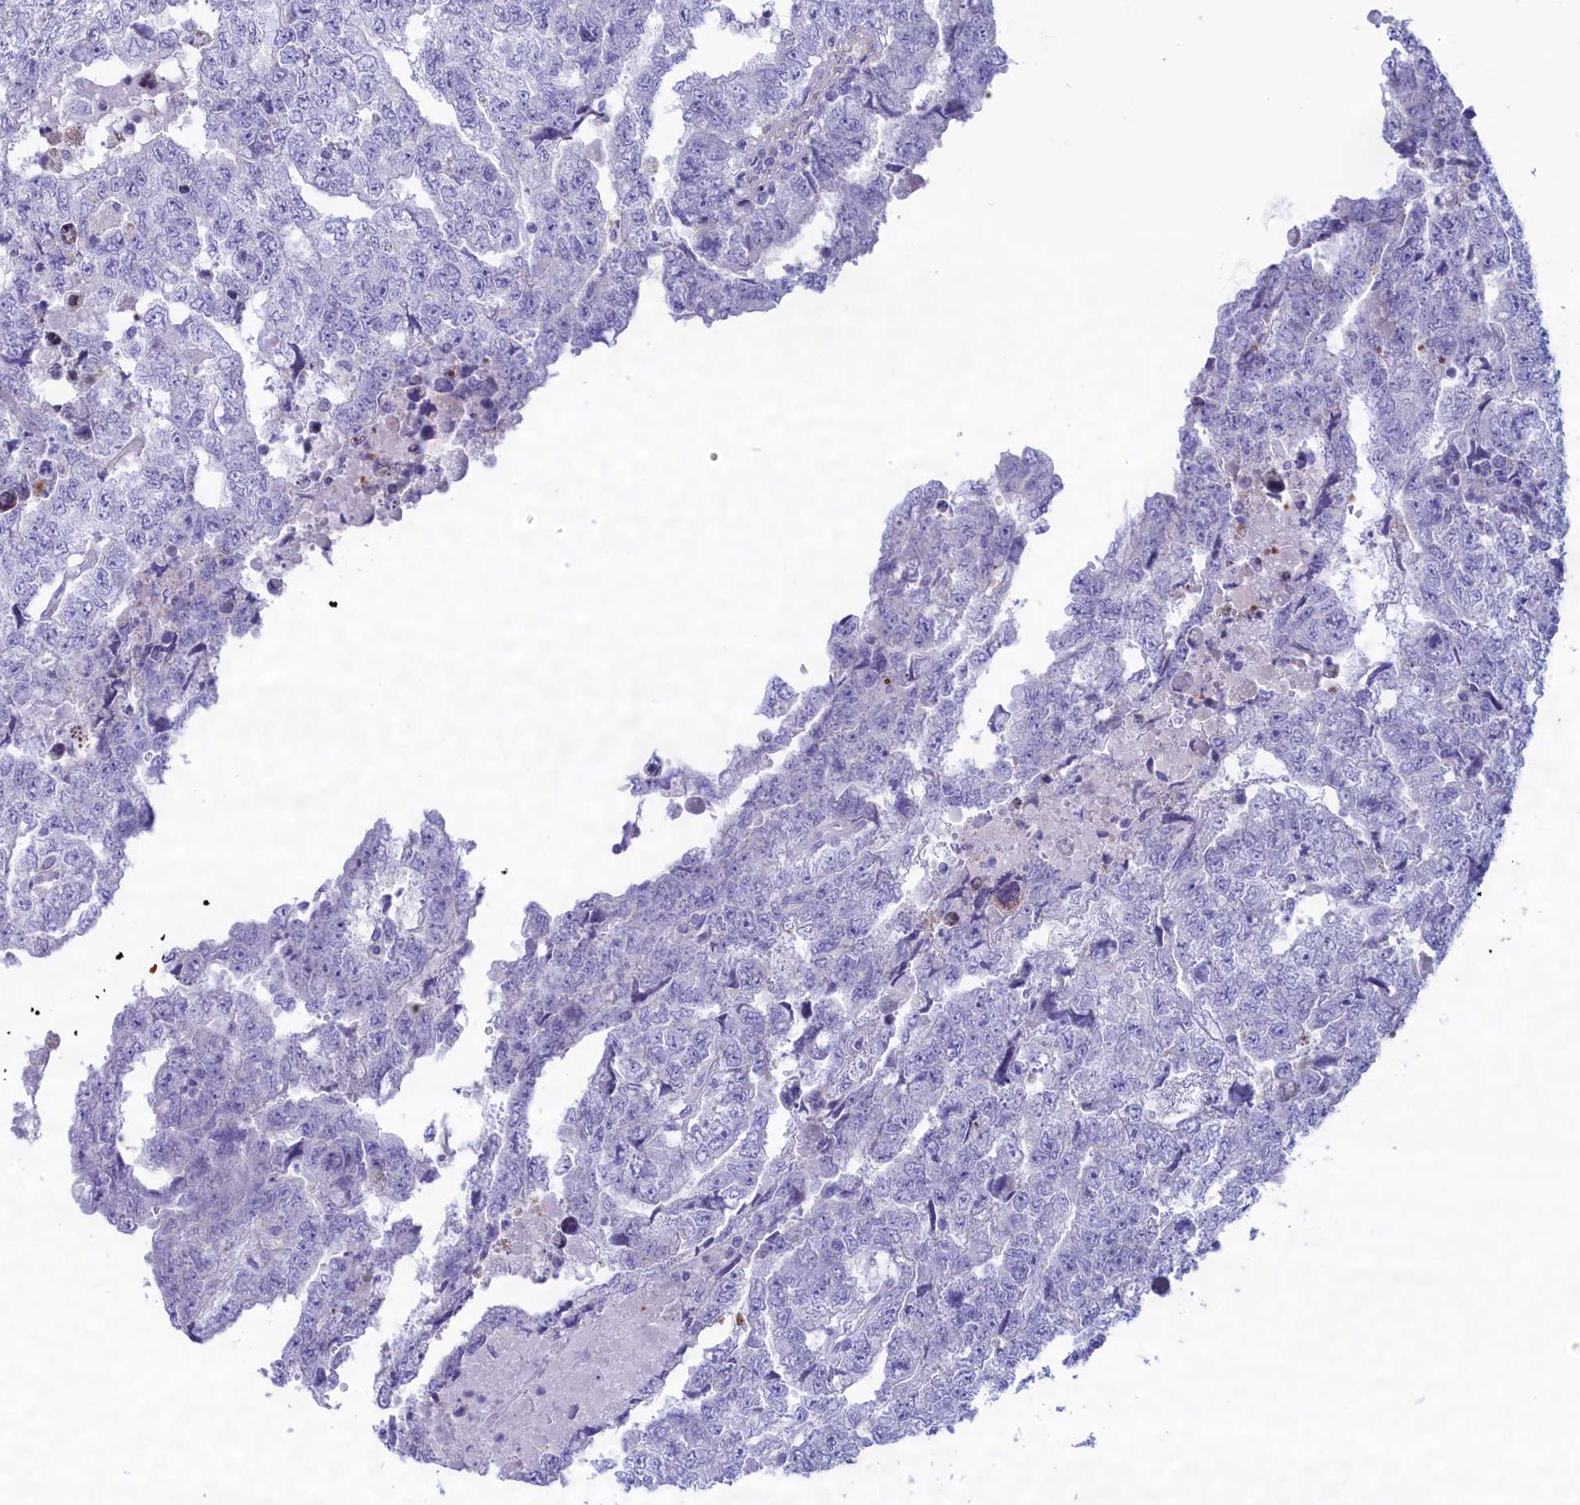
{"staining": {"intensity": "negative", "quantity": "none", "location": "none"}, "tissue": "testis cancer", "cell_type": "Tumor cells", "image_type": "cancer", "snomed": [{"axis": "morphology", "description": "Carcinoma, Embryonal, NOS"}, {"axis": "topography", "description": "Testis"}], "caption": "A histopathology image of human testis embryonal carcinoma is negative for staining in tumor cells. (Stains: DAB IHC with hematoxylin counter stain, Microscopy: brightfield microscopy at high magnification).", "gene": "MPV17L2", "patient": {"sex": "male", "age": 36}}